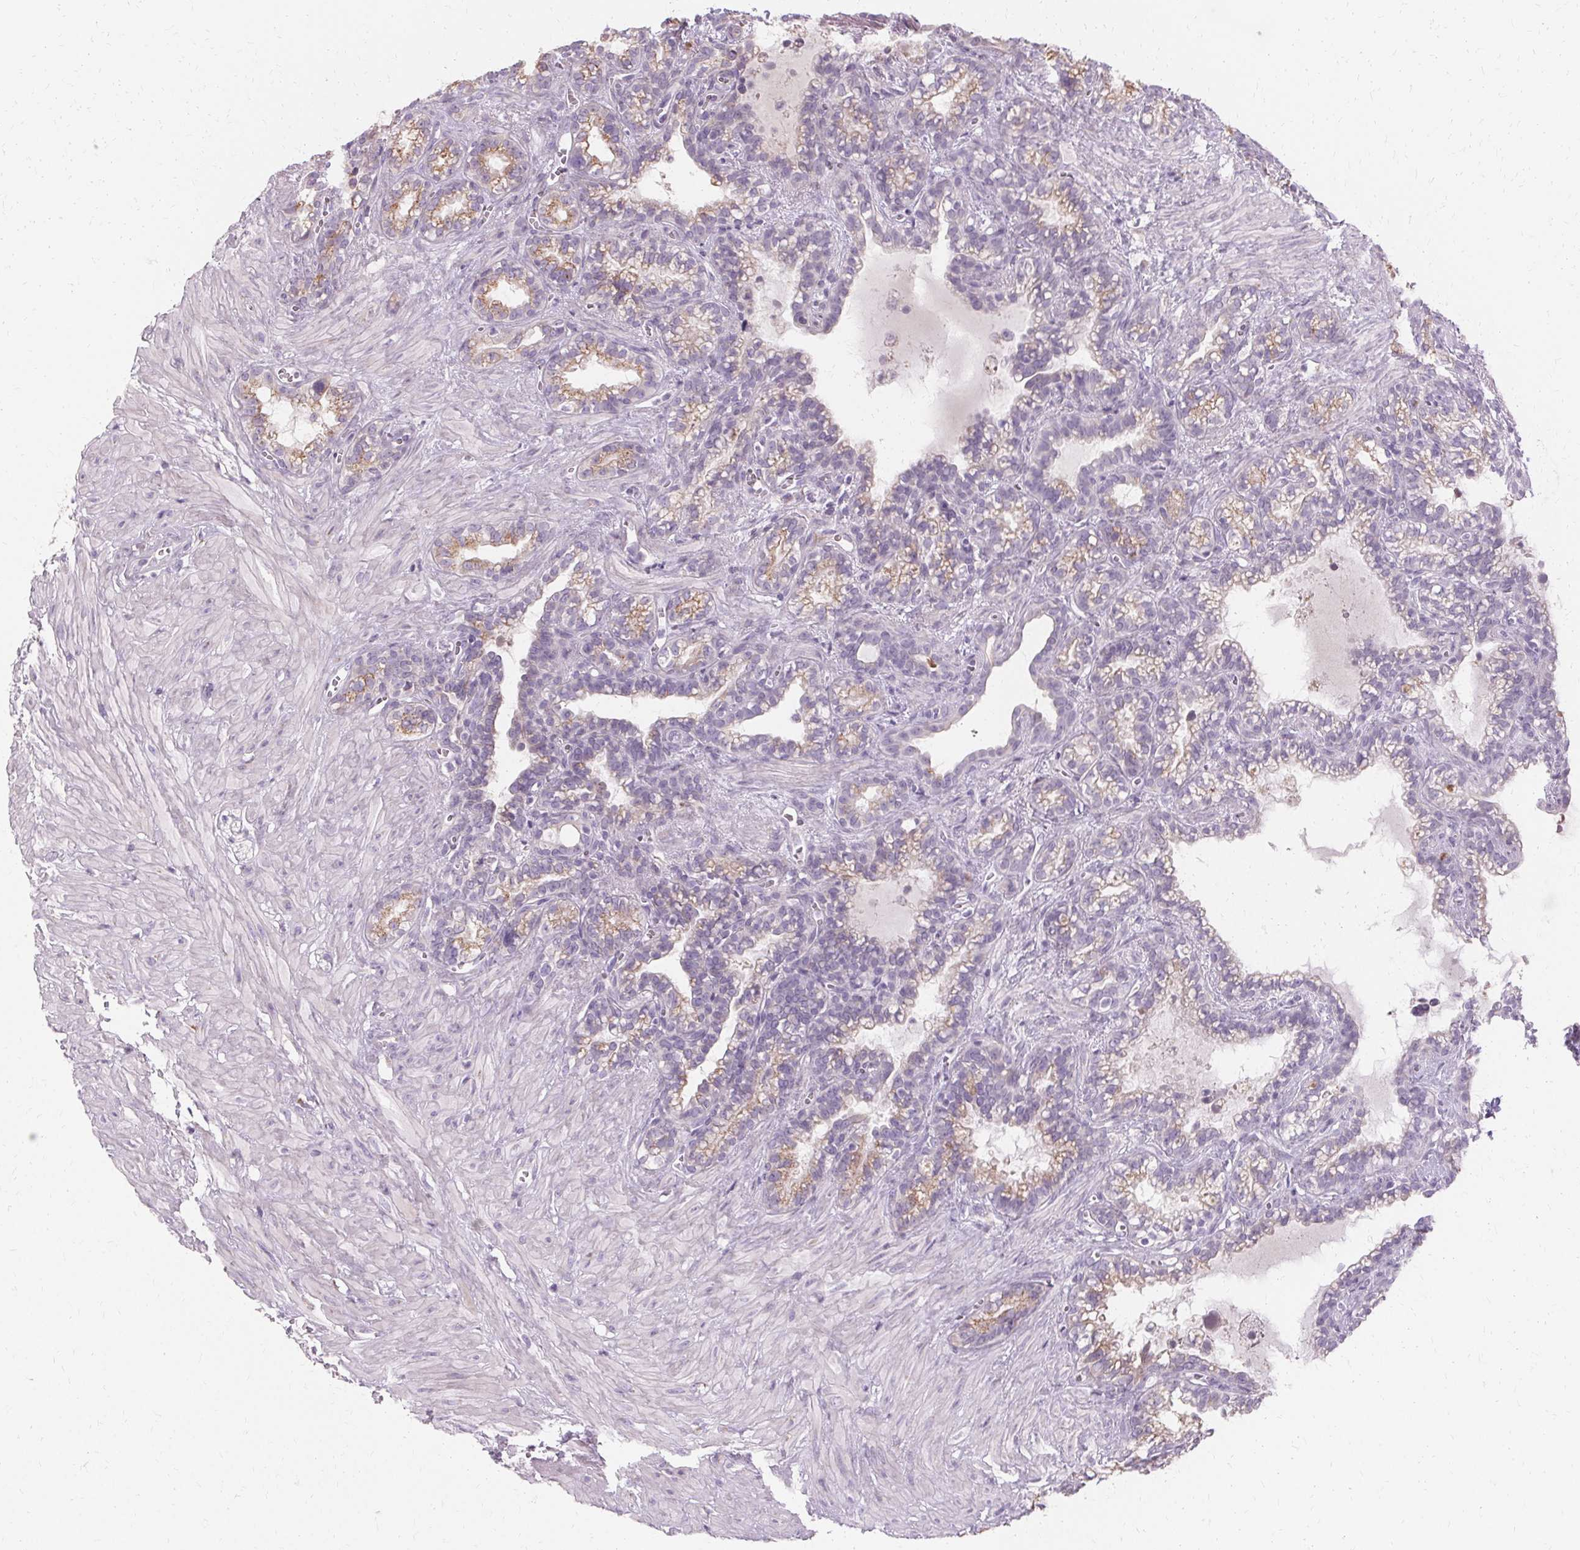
{"staining": {"intensity": "negative", "quantity": "none", "location": "none"}, "tissue": "seminal vesicle", "cell_type": "Glandular cells", "image_type": "normal", "snomed": [{"axis": "morphology", "description": "Normal tissue, NOS"}, {"axis": "topography", "description": "Seminal veicle"}], "caption": "A histopathology image of seminal vesicle stained for a protein shows no brown staining in glandular cells. The staining was performed using DAB (3,3'-diaminobenzidine) to visualize the protein expression in brown, while the nuclei were stained in blue with hematoxylin (Magnification: 20x).", "gene": "FCRL3", "patient": {"sex": "male", "age": 76}}